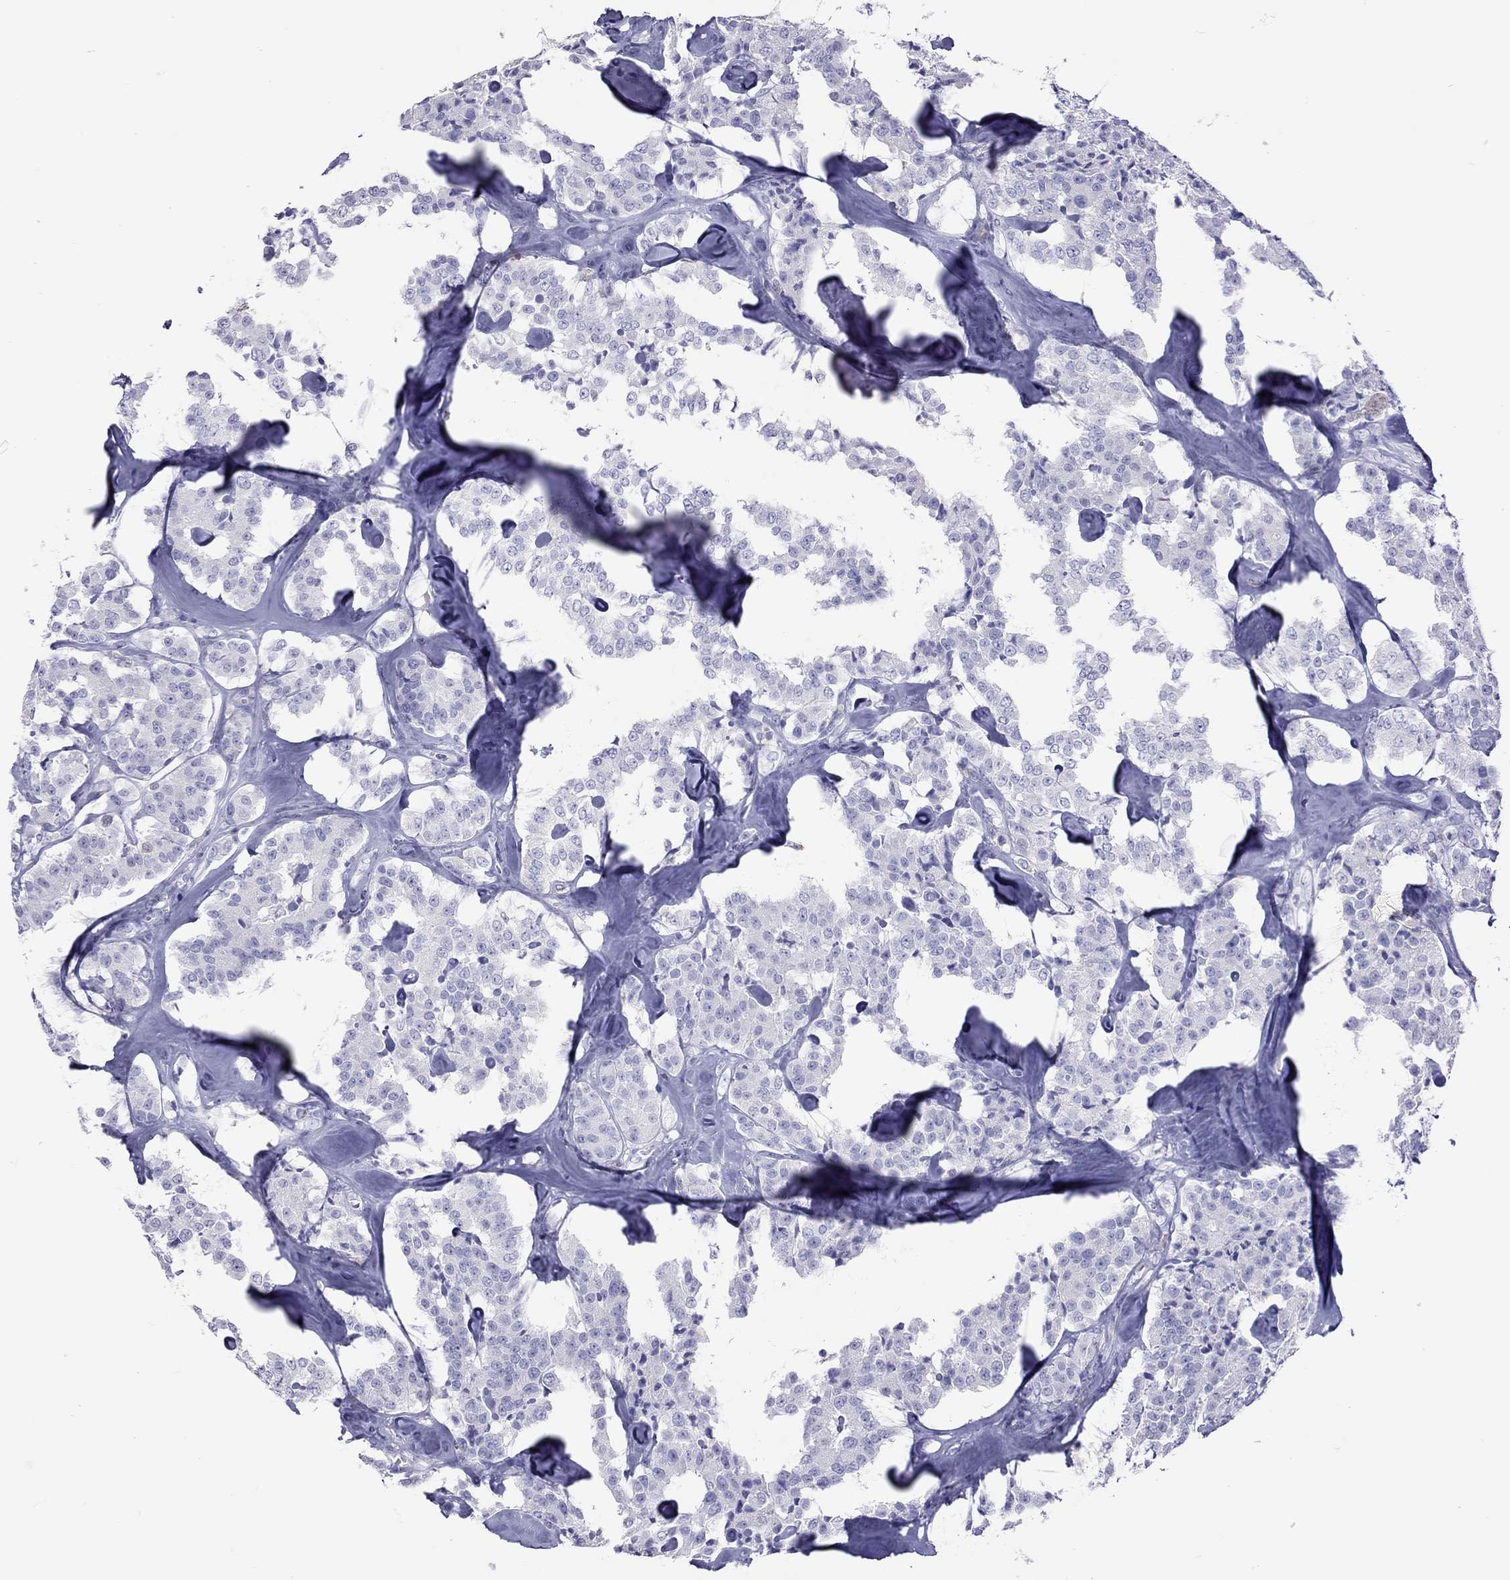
{"staining": {"intensity": "negative", "quantity": "none", "location": "none"}, "tissue": "carcinoid", "cell_type": "Tumor cells", "image_type": "cancer", "snomed": [{"axis": "morphology", "description": "Carcinoid, malignant, NOS"}, {"axis": "topography", "description": "Pancreas"}], "caption": "High power microscopy histopathology image of an immunohistochemistry (IHC) photomicrograph of malignant carcinoid, revealing no significant positivity in tumor cells.", "gene": "STAG3", "patient": {"sex": "male", "age": 41}}